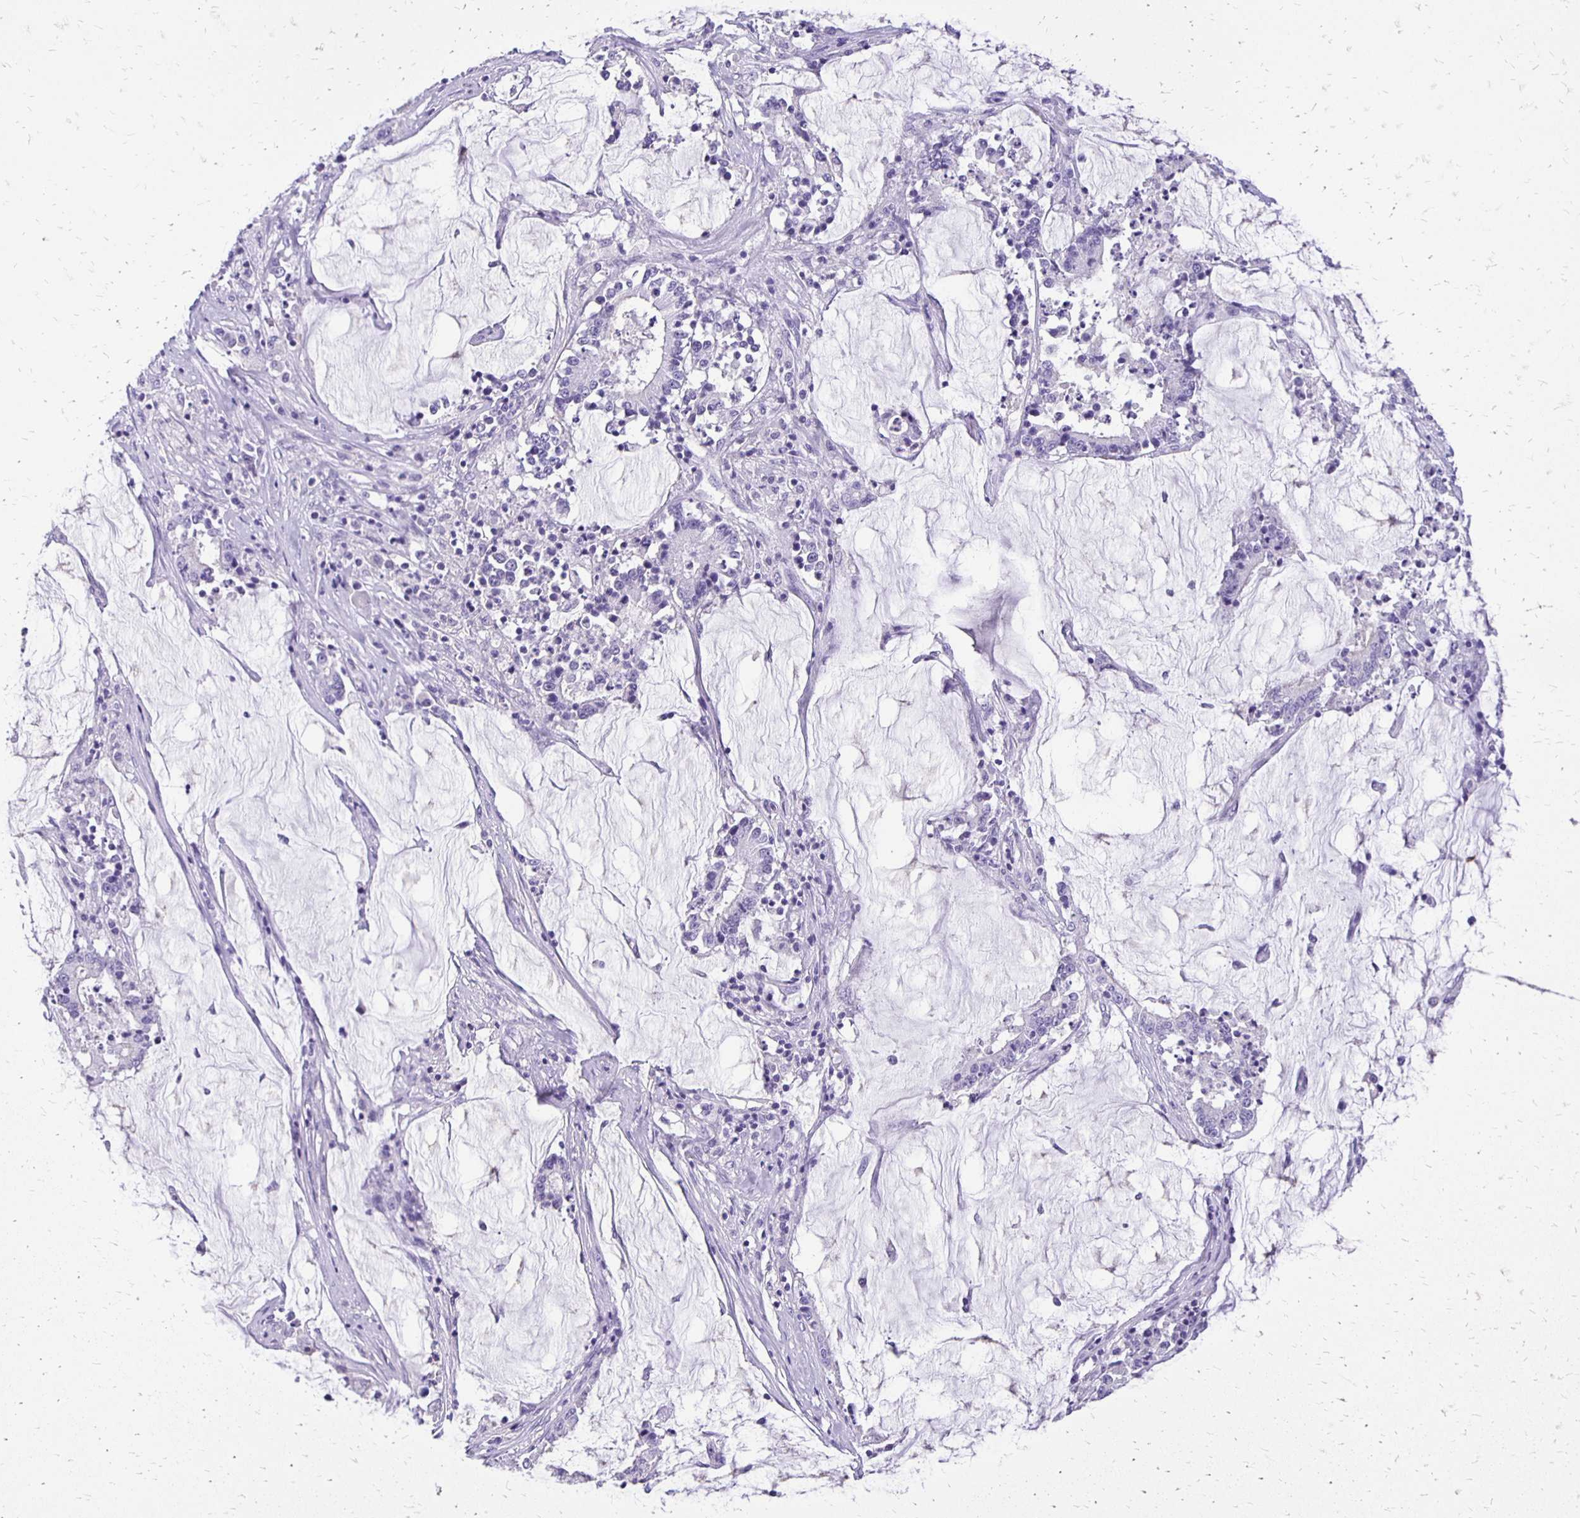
{"staining": {"intensity": "negative", "quantity": "none", "location": "none"}, "tissue": "stomach cancer", "cell_type": "Tumor cells", "image_type": "cancer", "snomed": [{"axis": "morphology", "description": "Adenocarcinoma, NOS"}, {"axis": "topography", "description": "Stomach, upper"}], "caption": "Adenocarcinoma (stomach) was stained to show a protein in brown. There is no significant staining in tumor cells. (Immunohistochemistry (ihc), brightfield microscopy, high magnification).", "gene": "ANKRD45", "patient": {"sex": "male", "age": 68}}